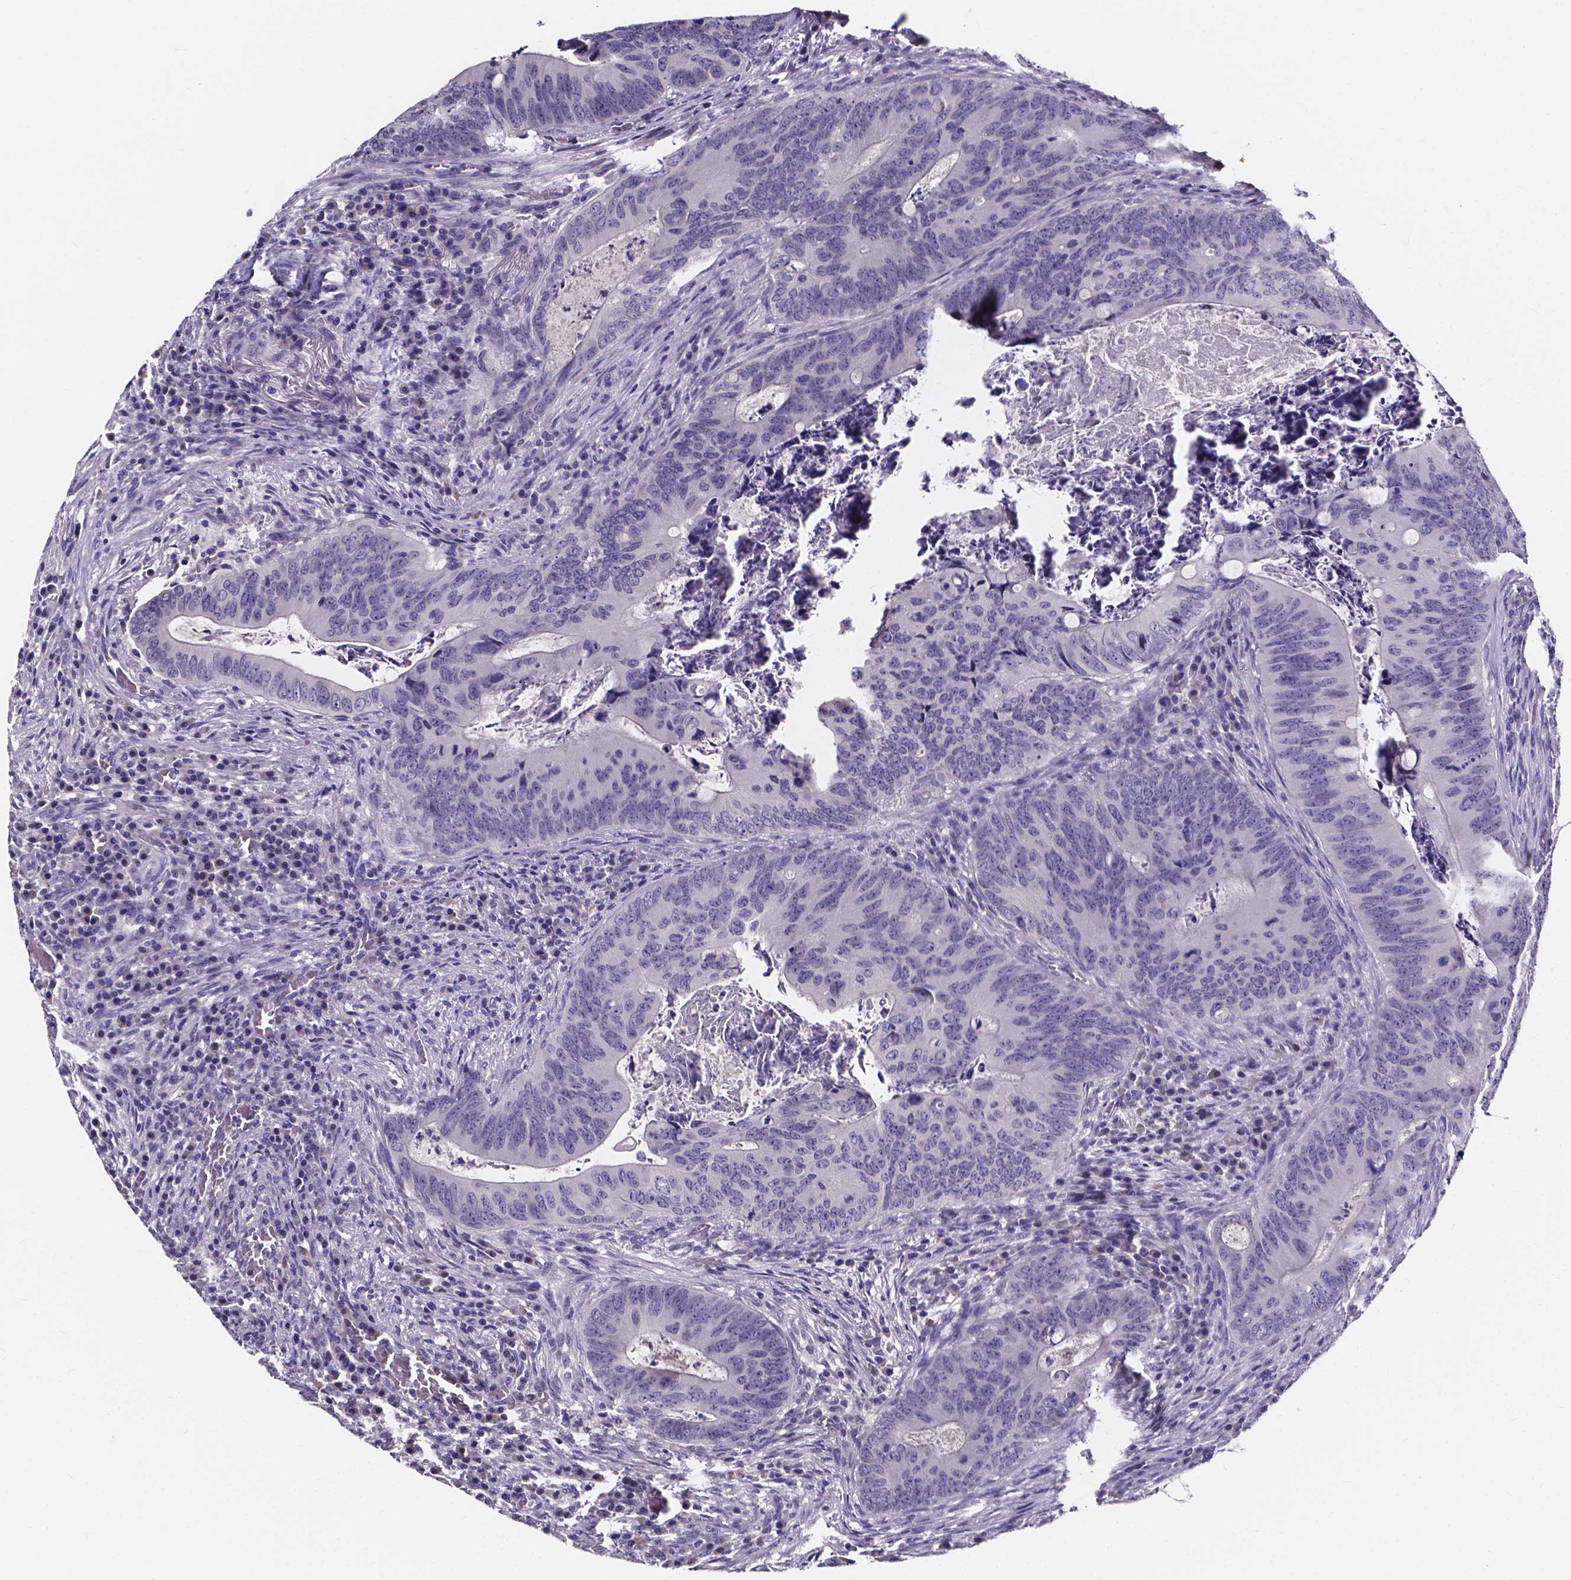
{"staining": {"intensity": "negative", "quantity": "none", "location": "none"}, "tissue": "colorectal cancer", "cell_type": "Tumor cells", "image_type": "cancer", "snomed": [{"axis": "morphology", "description": "Adenocarcinoma, NOS"}, {"axis": "topography", "description": "Colon"}], "caption": "Human colorectal cancer (adenocarcinoma) stained for a protein using immunohistochemistry (IHC) demonstrates no expression in tumor cells.", "gene": "SPOCD1", "patient": {"sex": "female", "age": 74}}